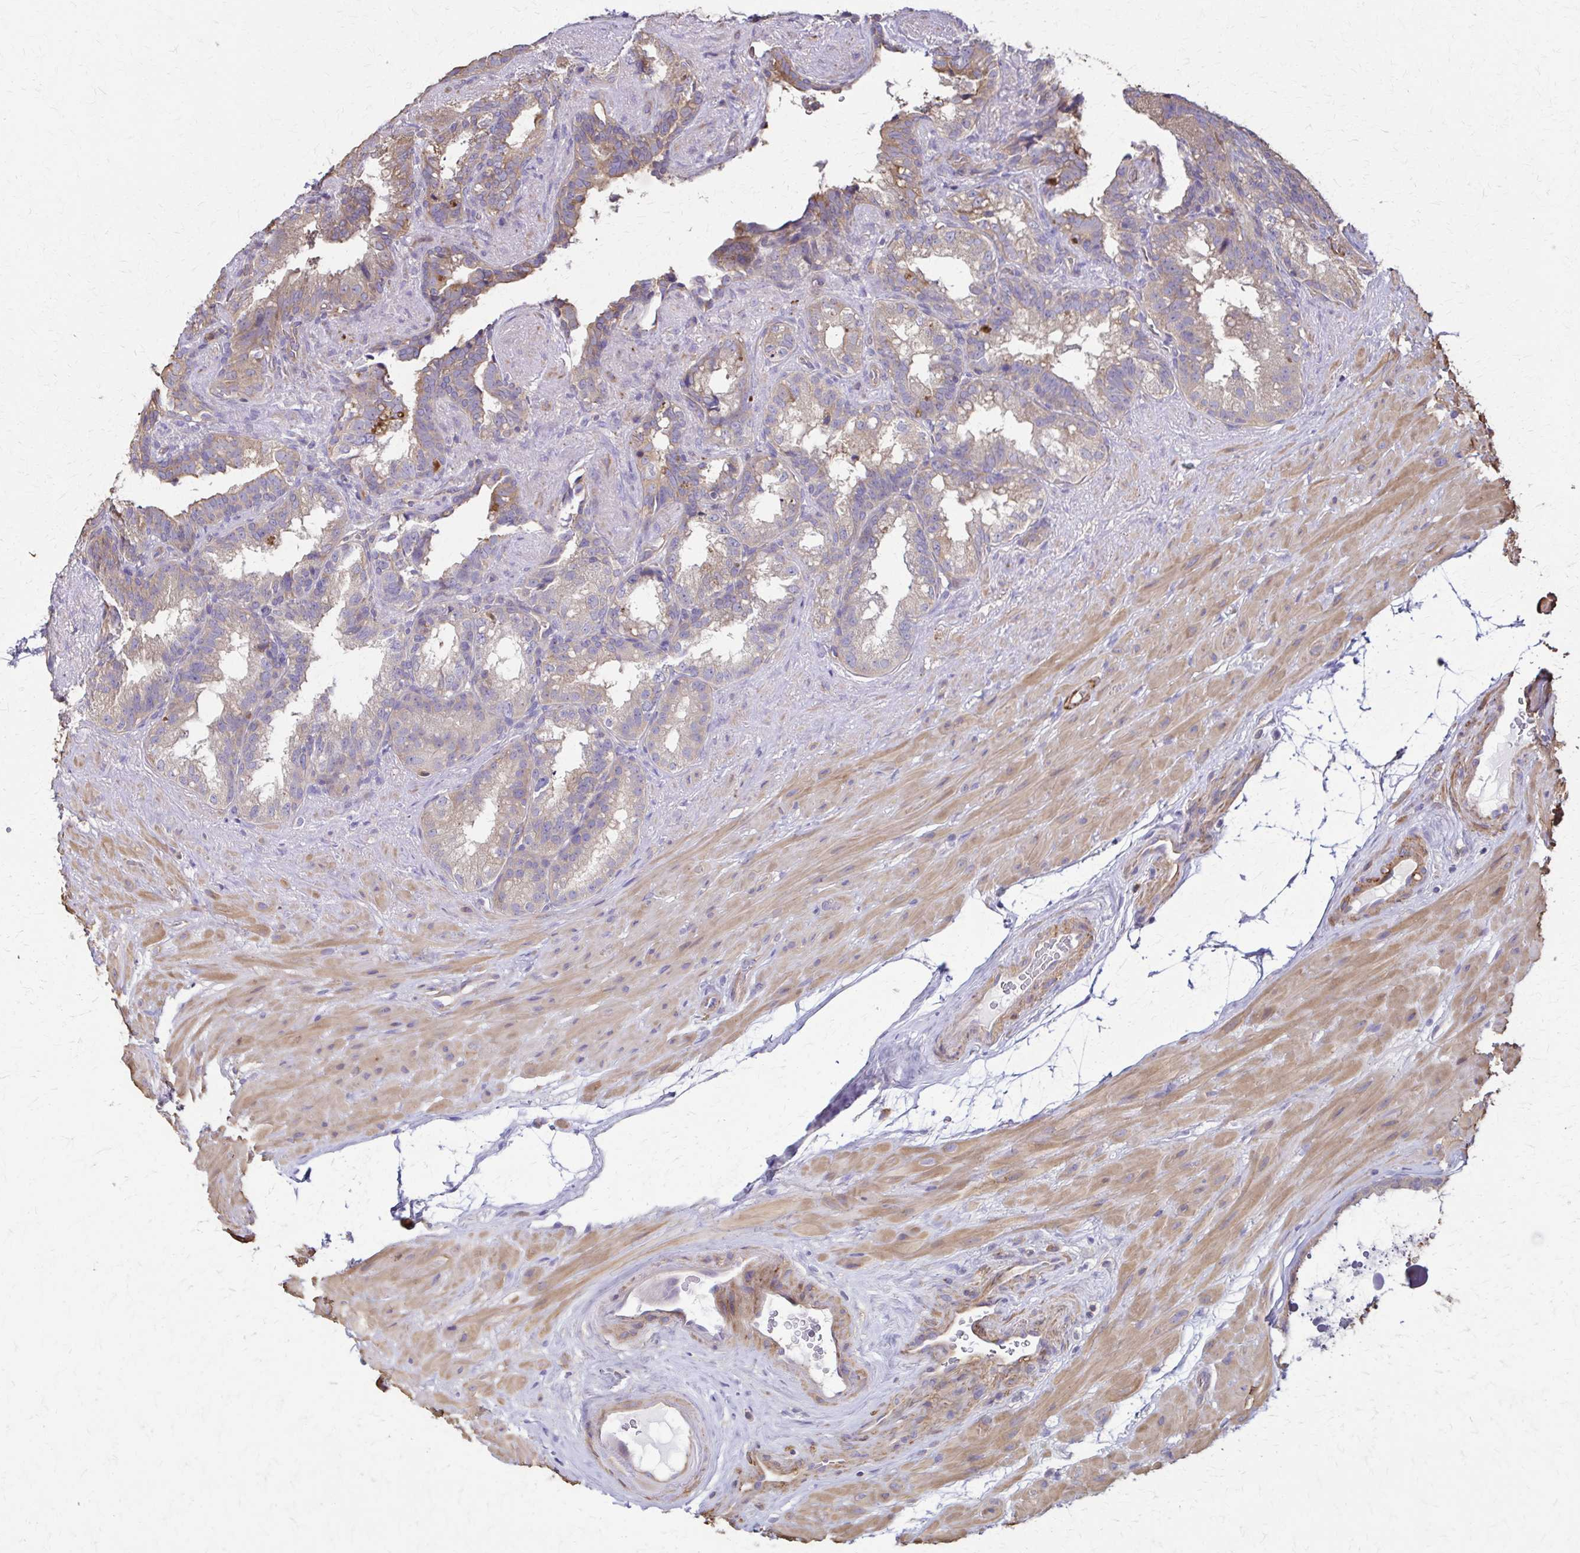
{"staining": {"intensity": "weak", "quantity": "25%-75%", "location": "cytoplasmic/membranous"}, "tissue": "seminal vesicle", "cell_type": "Glandular cells", "image_type": "normal", "snomed": [{"axis": "morphology", "description": "Normal tissue, NOS"}, {"axis": "topography", "description": "Seminal veicle"}], "caption": "A histopathology image of human seminal vesicle stained for a protein reveals weak cytoplasmic/membranous brown staining in glandular cells. (Stains: DAB in brown, nuclei in blue, Microscopy: brightfield microscopy at high magnification).", "gene": "DSP", "patient": {"sex": "male", "age": 60}}